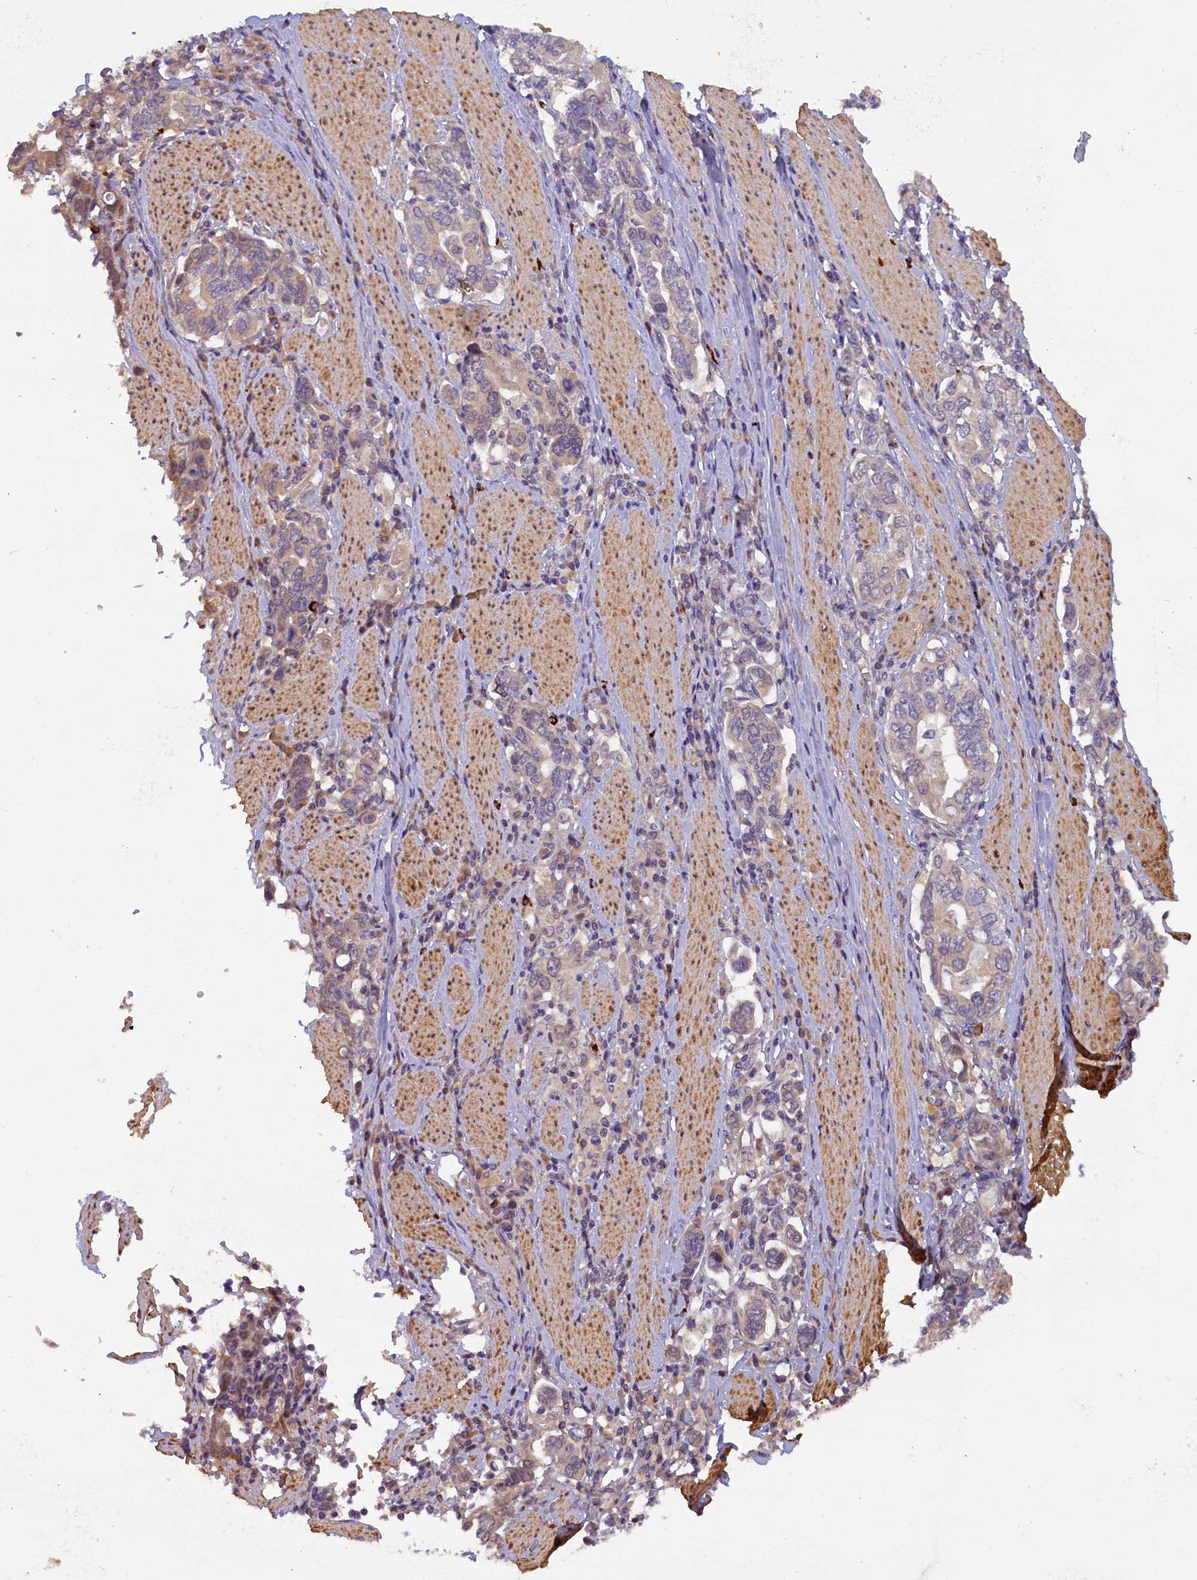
{"staining": {"intensity": "weak", "quantity": "<25%", "location": "cytoplasmic/membranous"}, "tissue": "stomach cancer", "cell_type": "Tumor cells", "image_type": "cancer", "snomed": [{"axis": "morphology", "description": "Adenocarcinoma, NOS"}, {"axis": "topography", "description": "Stomach, upper"}, {"axis": "topography", "description": "Stomach"}], "caption": "Immunohistochemistry (IHC) of stomach cancer exhibits no staining in tumor cells.", "gene": "CCDC9B", "patient": {"sex": "male", "age": 62}}